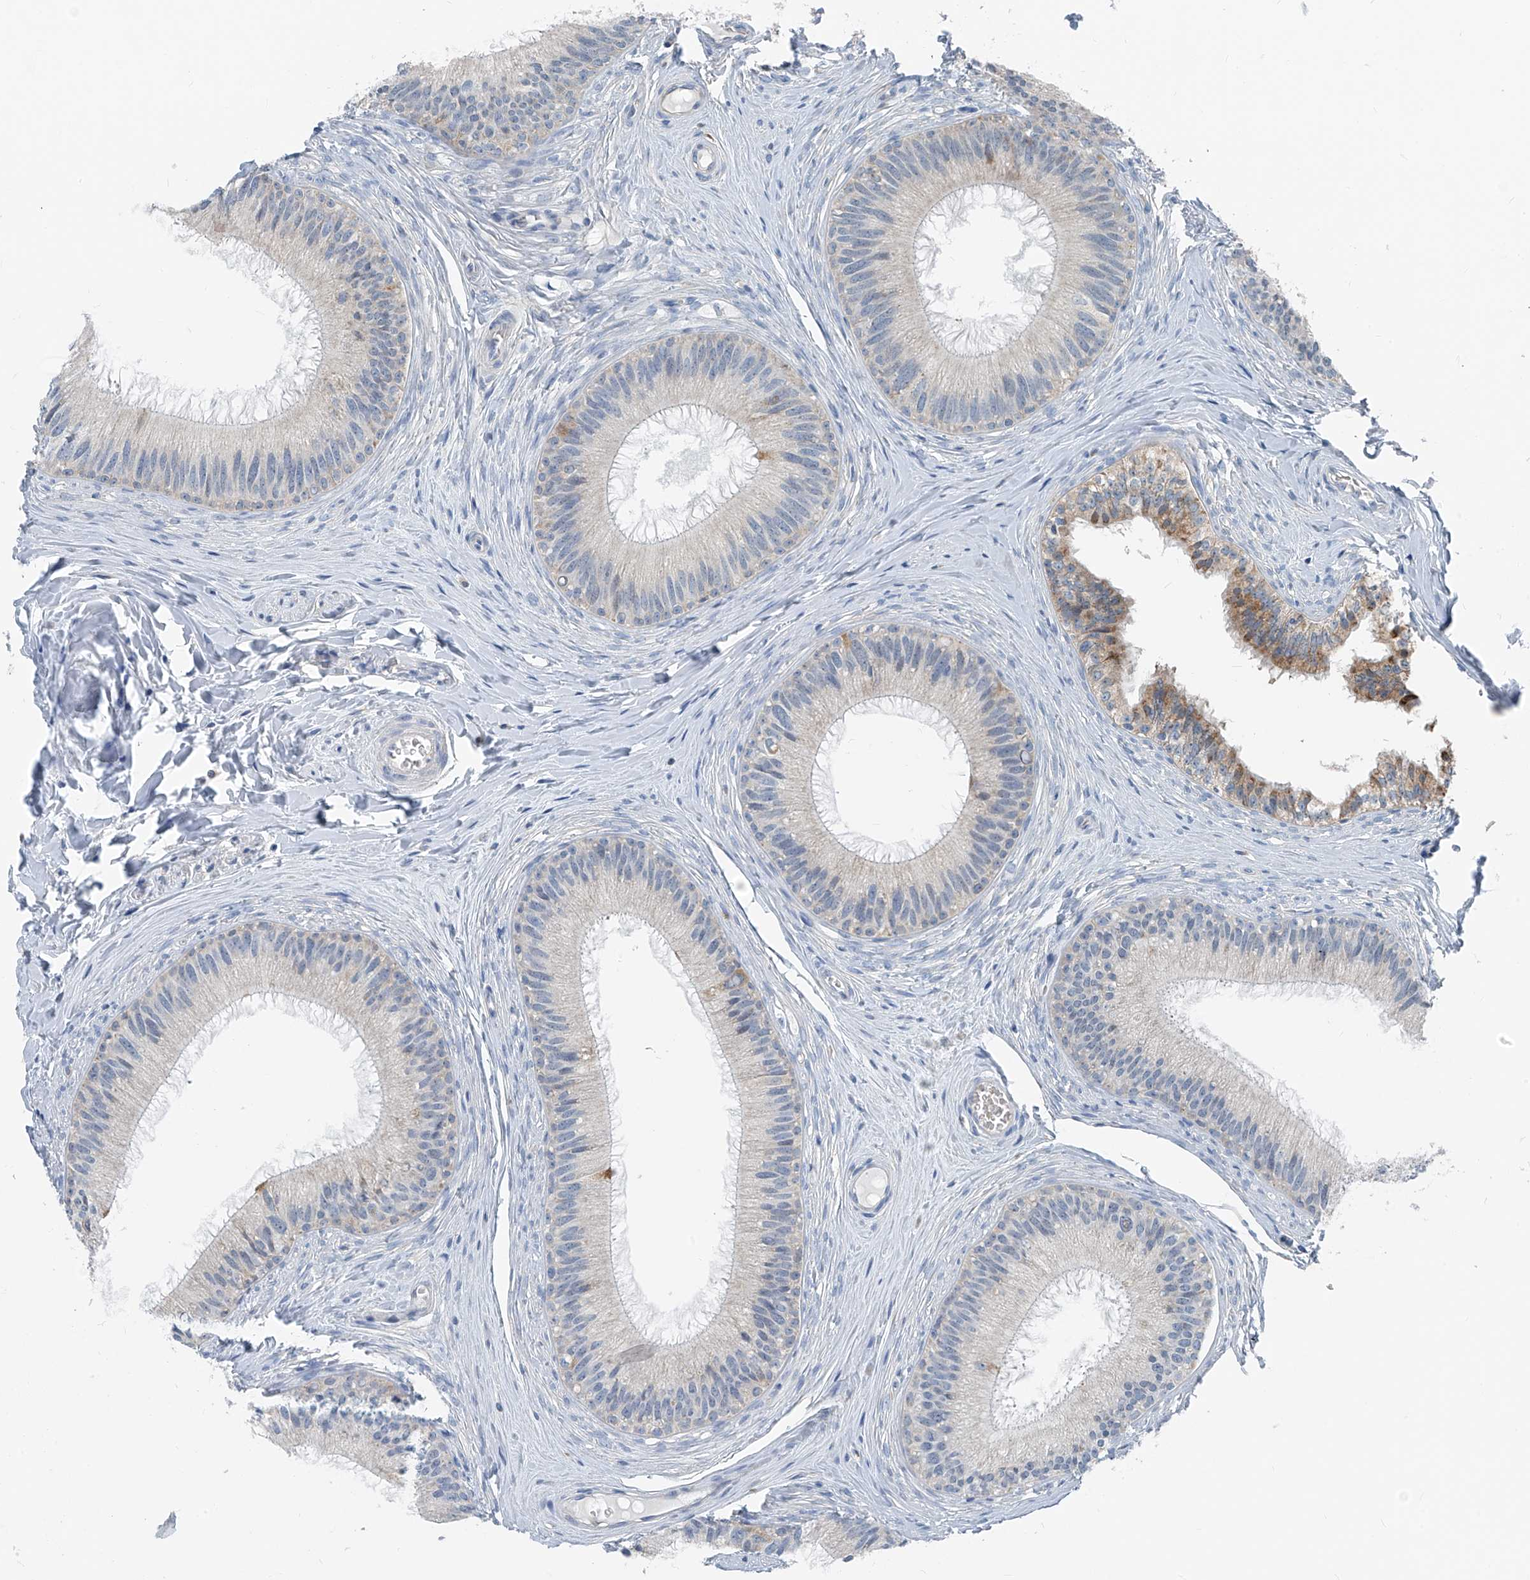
{"staining": {"intensity": "negative", "quantity": "none", "location": "none"}, "tissue": "epididymis", "cell_type": "Glandular cells", "image_type": "normal", "snomed": [{"axis": "morphology", "description": "Normal tissue, NOS"}, {"axis": "topography", "description": "Epididymis"}], "caption": "This is a micrograph of IHC staining of benign epididymis, which shows no expression in glandular cells.", "gene": "FGD2", "patient": {"sex": "male", "age": 27}}